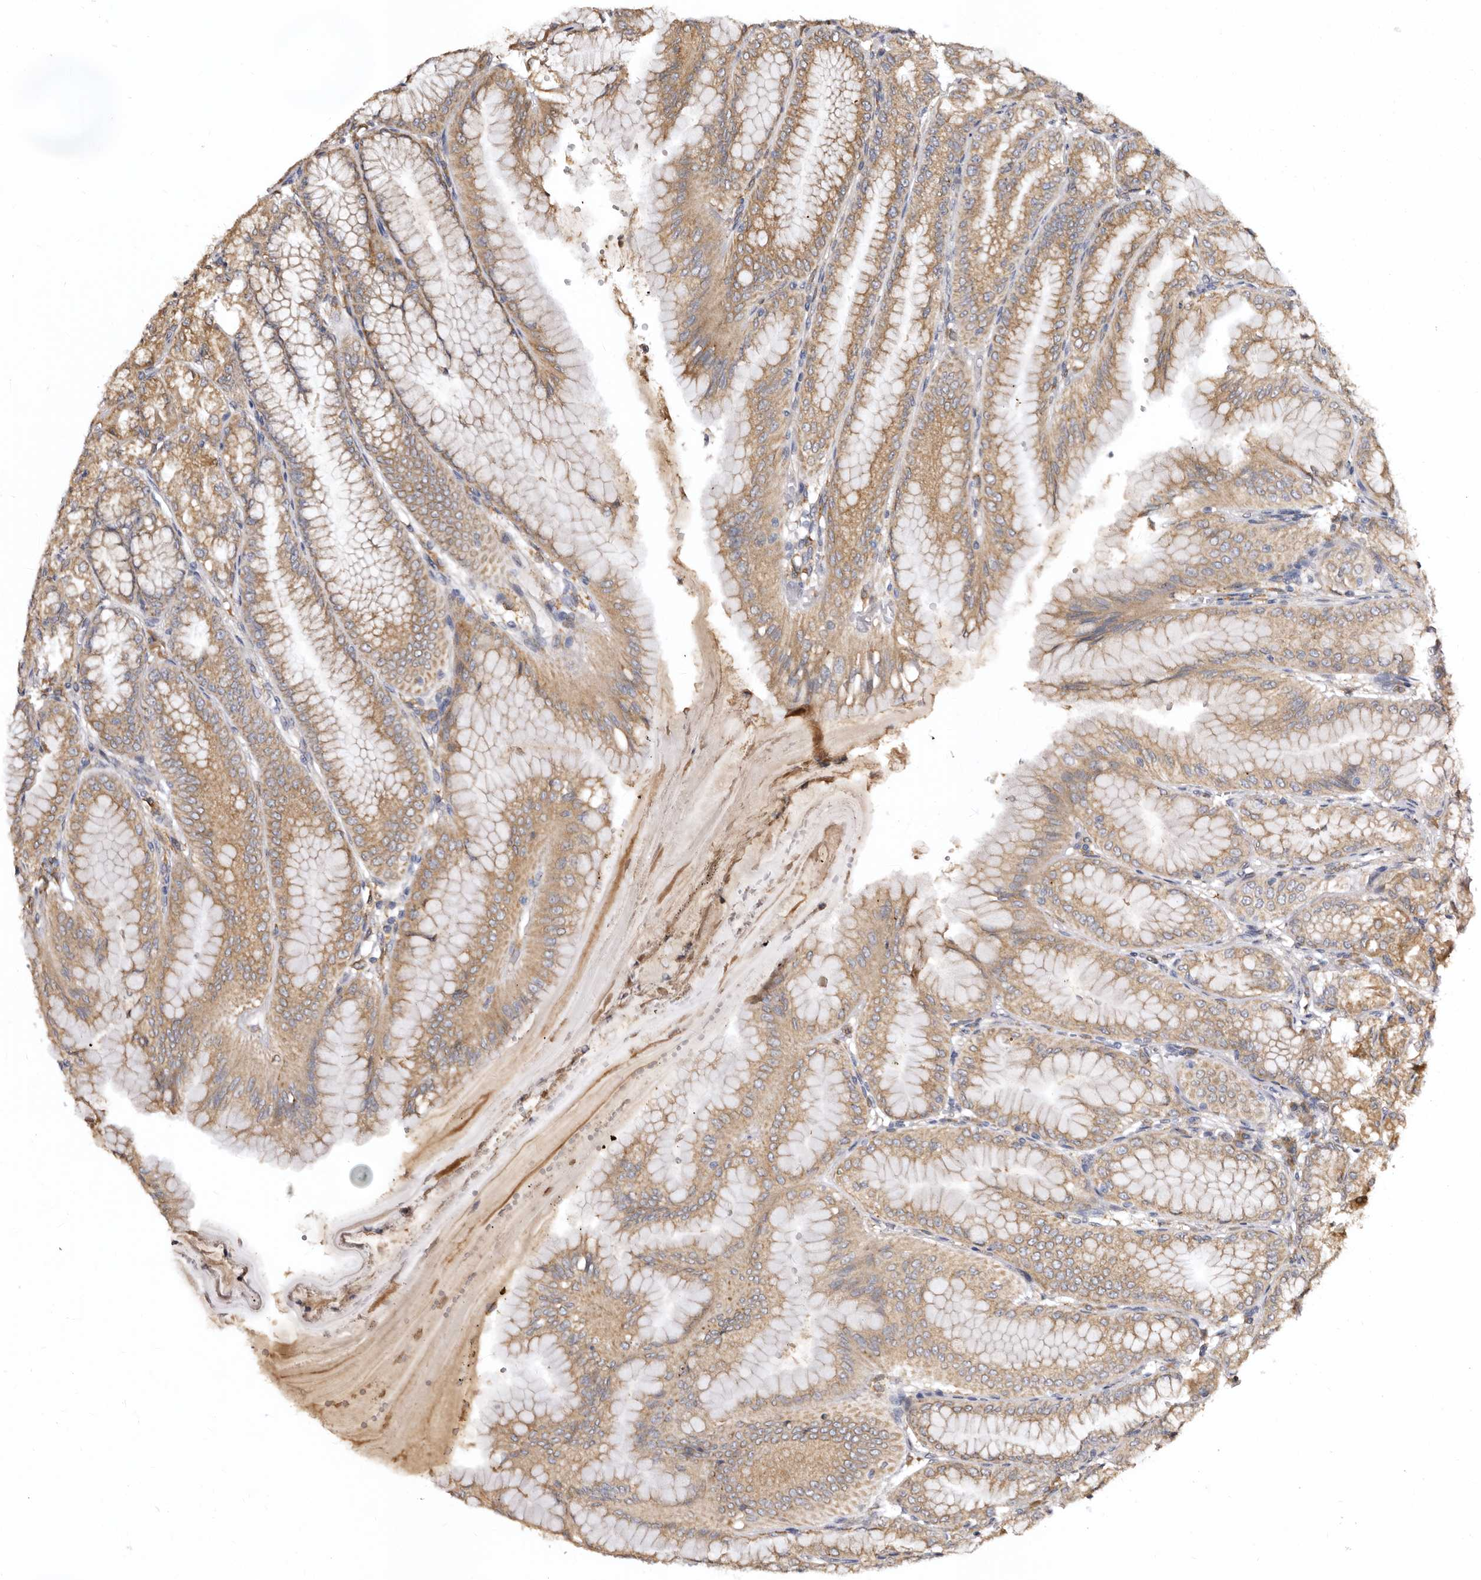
{"staining": {"intensity": "moderate", "quantity": ">75%", "location": "cytoplasmic/membranous"}, "tissue": "stomach", "cell_type": "Glandular cells", "image_type": "normal", "snomed": [{"axis": "morphology", "description": "Normal tissue, NOS"}, {"axis": "topography", "description": "Stomach, lower"}], "caption": "Human stomach stained for a protein (brown) demonstrates moderate cytoplasmic/membranous positive positivity in approximately >75% of glandular cells.", "gene": "INKA2", "patient": {"sex": "male", "age": 71}}